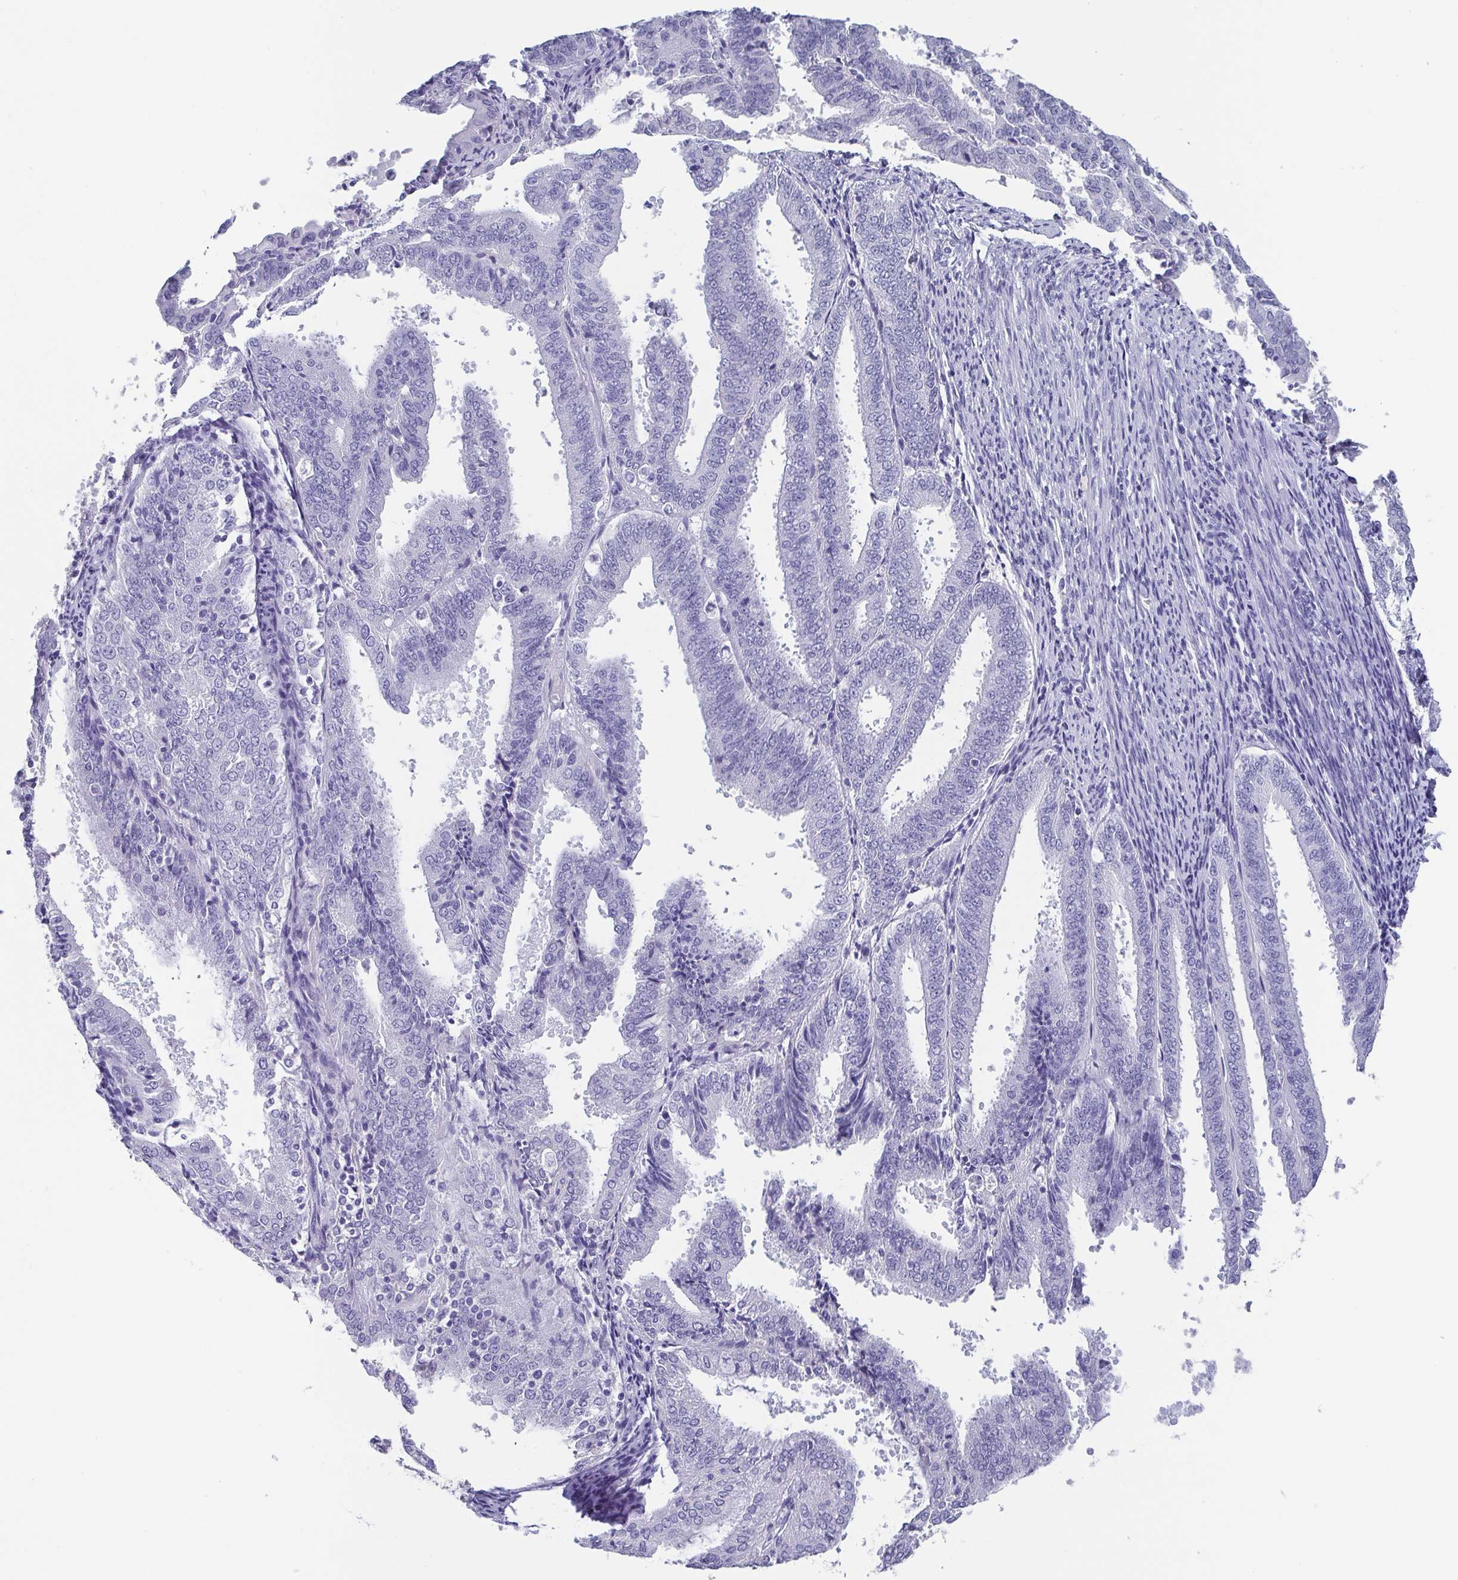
{"staining": {"intensity": "negative", "quantity": "none", "location": "none"}, "tissue": "endometrial cancer", "cell_type": "Tumor cells", "image_type": "cancer", "snomed": [{"axis": "morphology", "description": "Adenocarcinoma, NOS"}, {"axis": "topography", "description": "Endometrium"}], "caption": "DAB (3,3'-diaminobenzidine) immunohistochemical staining of human endometrial adenocarcinoma exhibits no significant expression in tumor cells. (Immunohistochemistry, brightfield microscopy, high magnification).", "gene": "SCGN", "patient": {"sex": "female", "age": 63}}